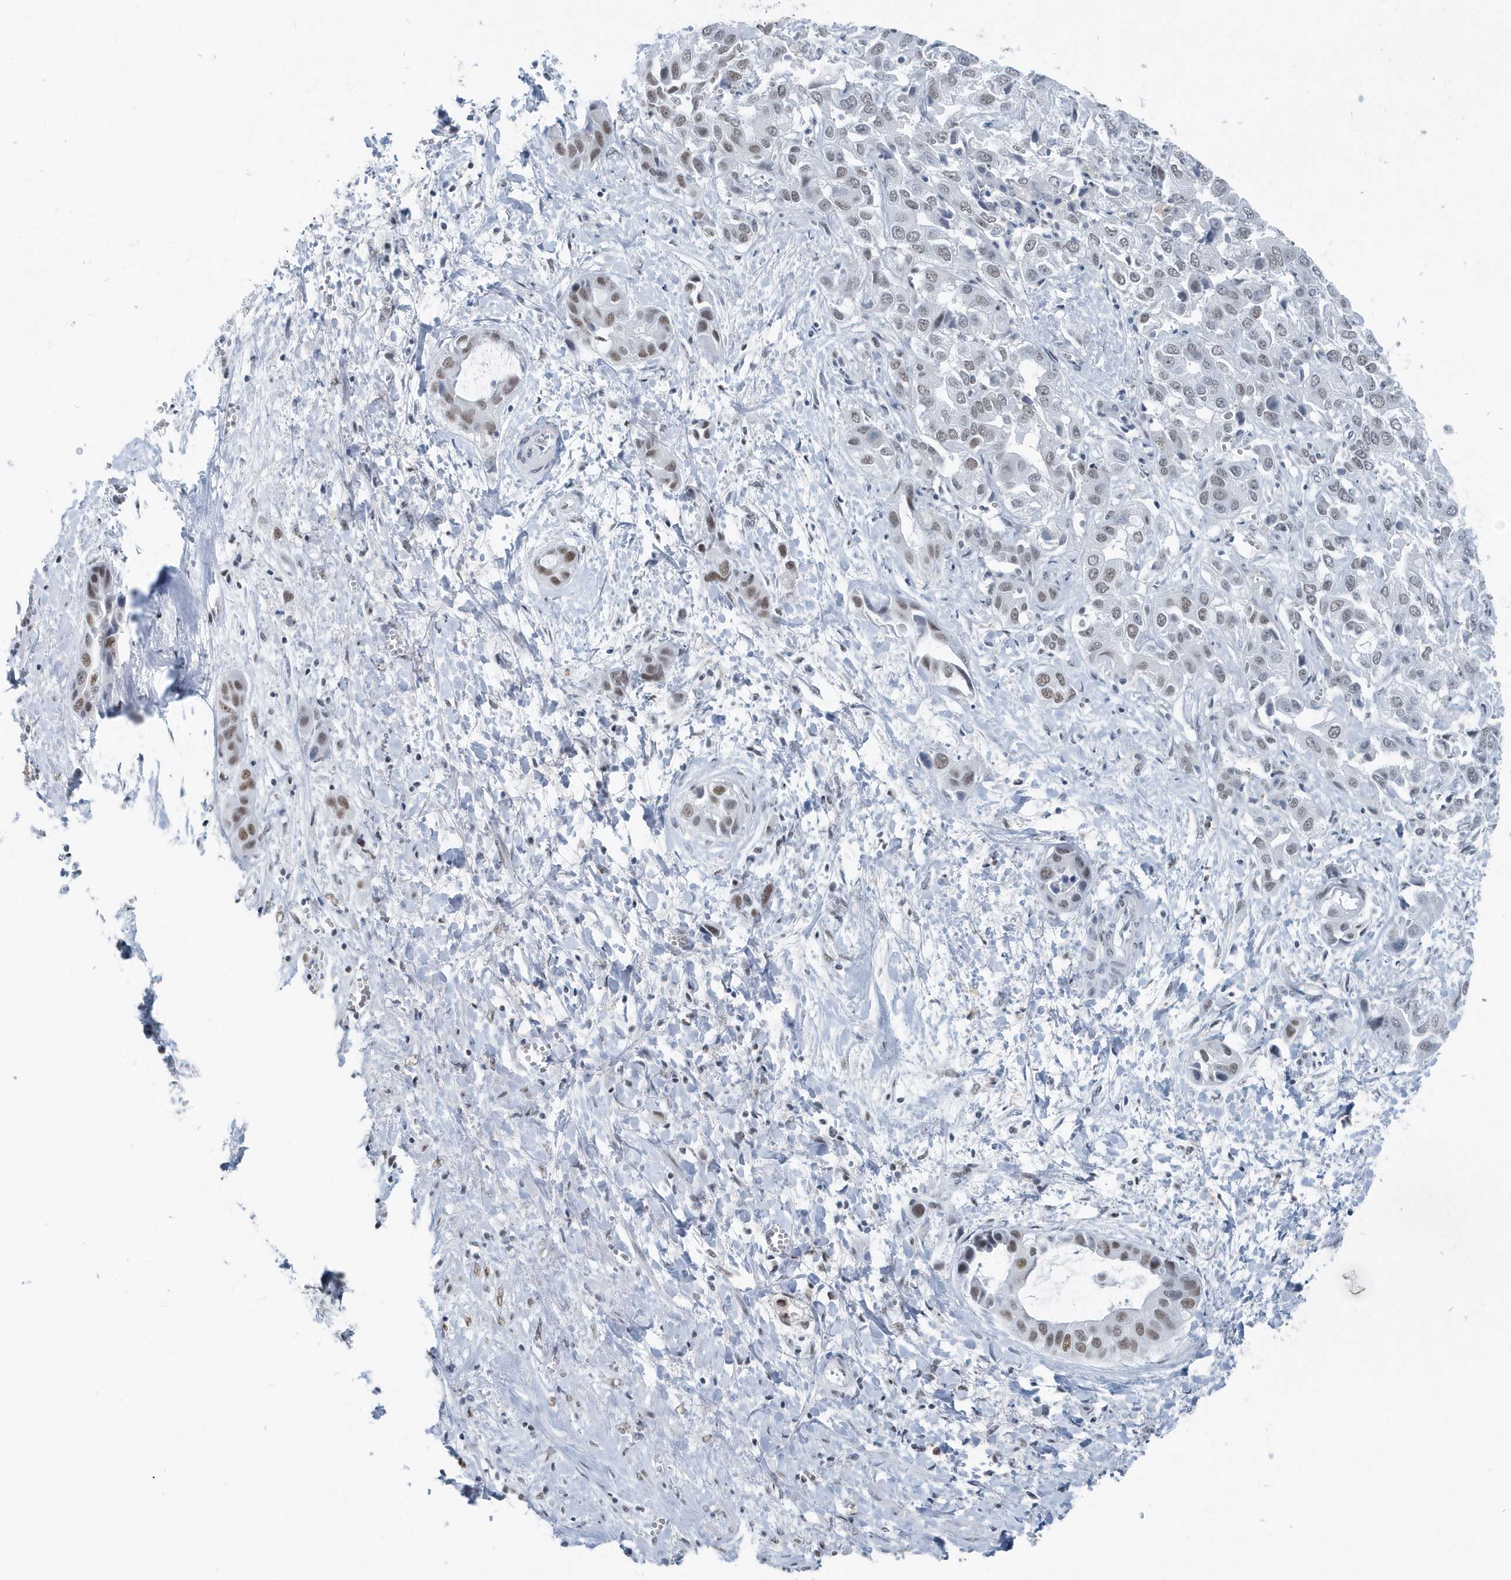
{"staining": {"intensity": "moderate", "quantity": "<25%", "location": "nuclear"}, "tissue": "liver cancer", "cell_type": "Tumor cells", "image_type": "cancer", "snomed": [{"axis": "morphology", "description": "Cholangiocarcinoma"}, {"axis": "topography", "description": "Liver"}], "caption": "Human cholangiocarcinoma (liver) stained with a brown dye displays moderate nuclear positive expression in approximately <25% of tumor cells.", "gene": "FIP1L1", "patient": {"sex": "female", "age": 52}}